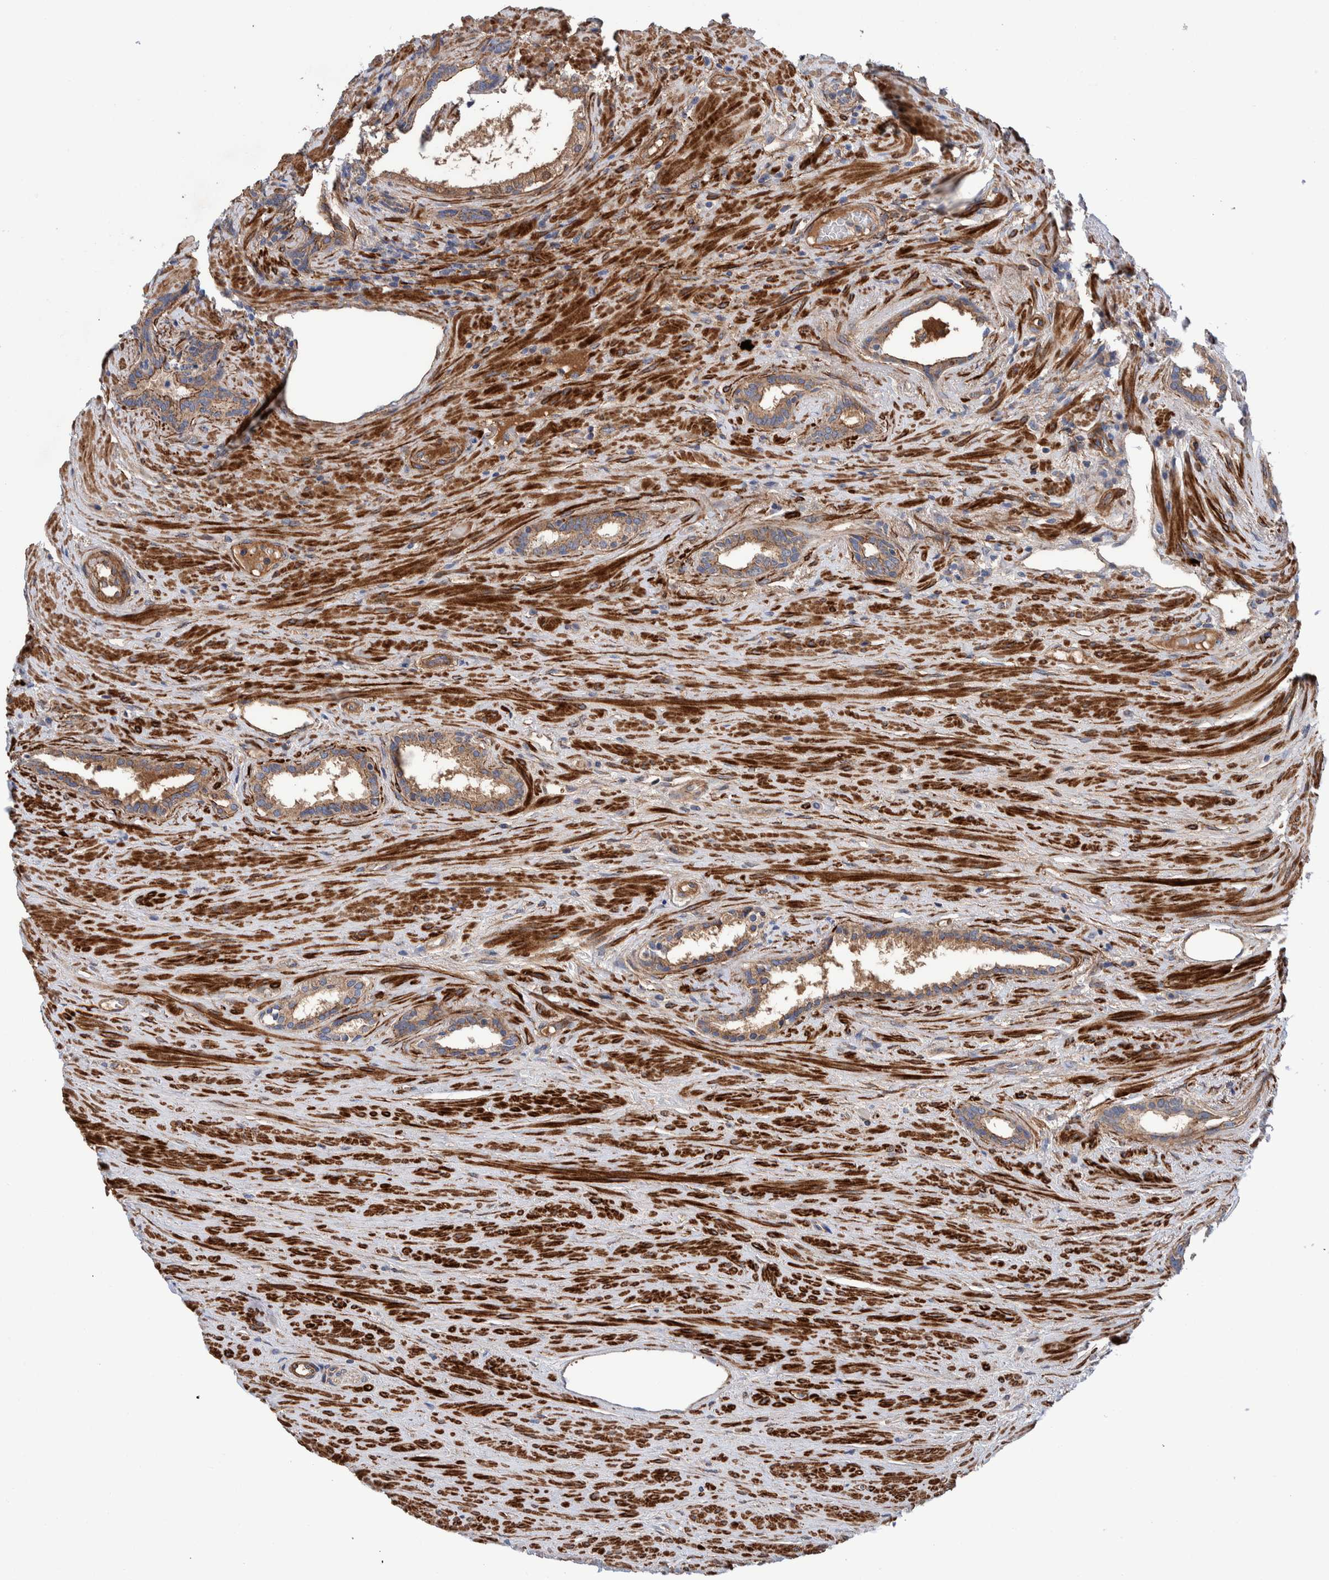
{"staining": {"intensity": "moderate", "quantity": "25%-75%", "location": "cytoplasmic/membranous"}, "tissue": "prostate cancer", "cell_type": "Tumor cells", "image_type": "cancer", "snomed": [{"axis": "morphology", "description": "Adenocarcinoma, High grade"}, {"axis": "topography", "description": "Prostate"}], "caption": "The immunohistochemical stain shows moderate cytoplasmic/membranous staining in tumor cells of adenocarcinoma (high-grade) (prostate) tissue.", "gene": "SLC25A10", "patient": {"sex": "male", "age": 71}}